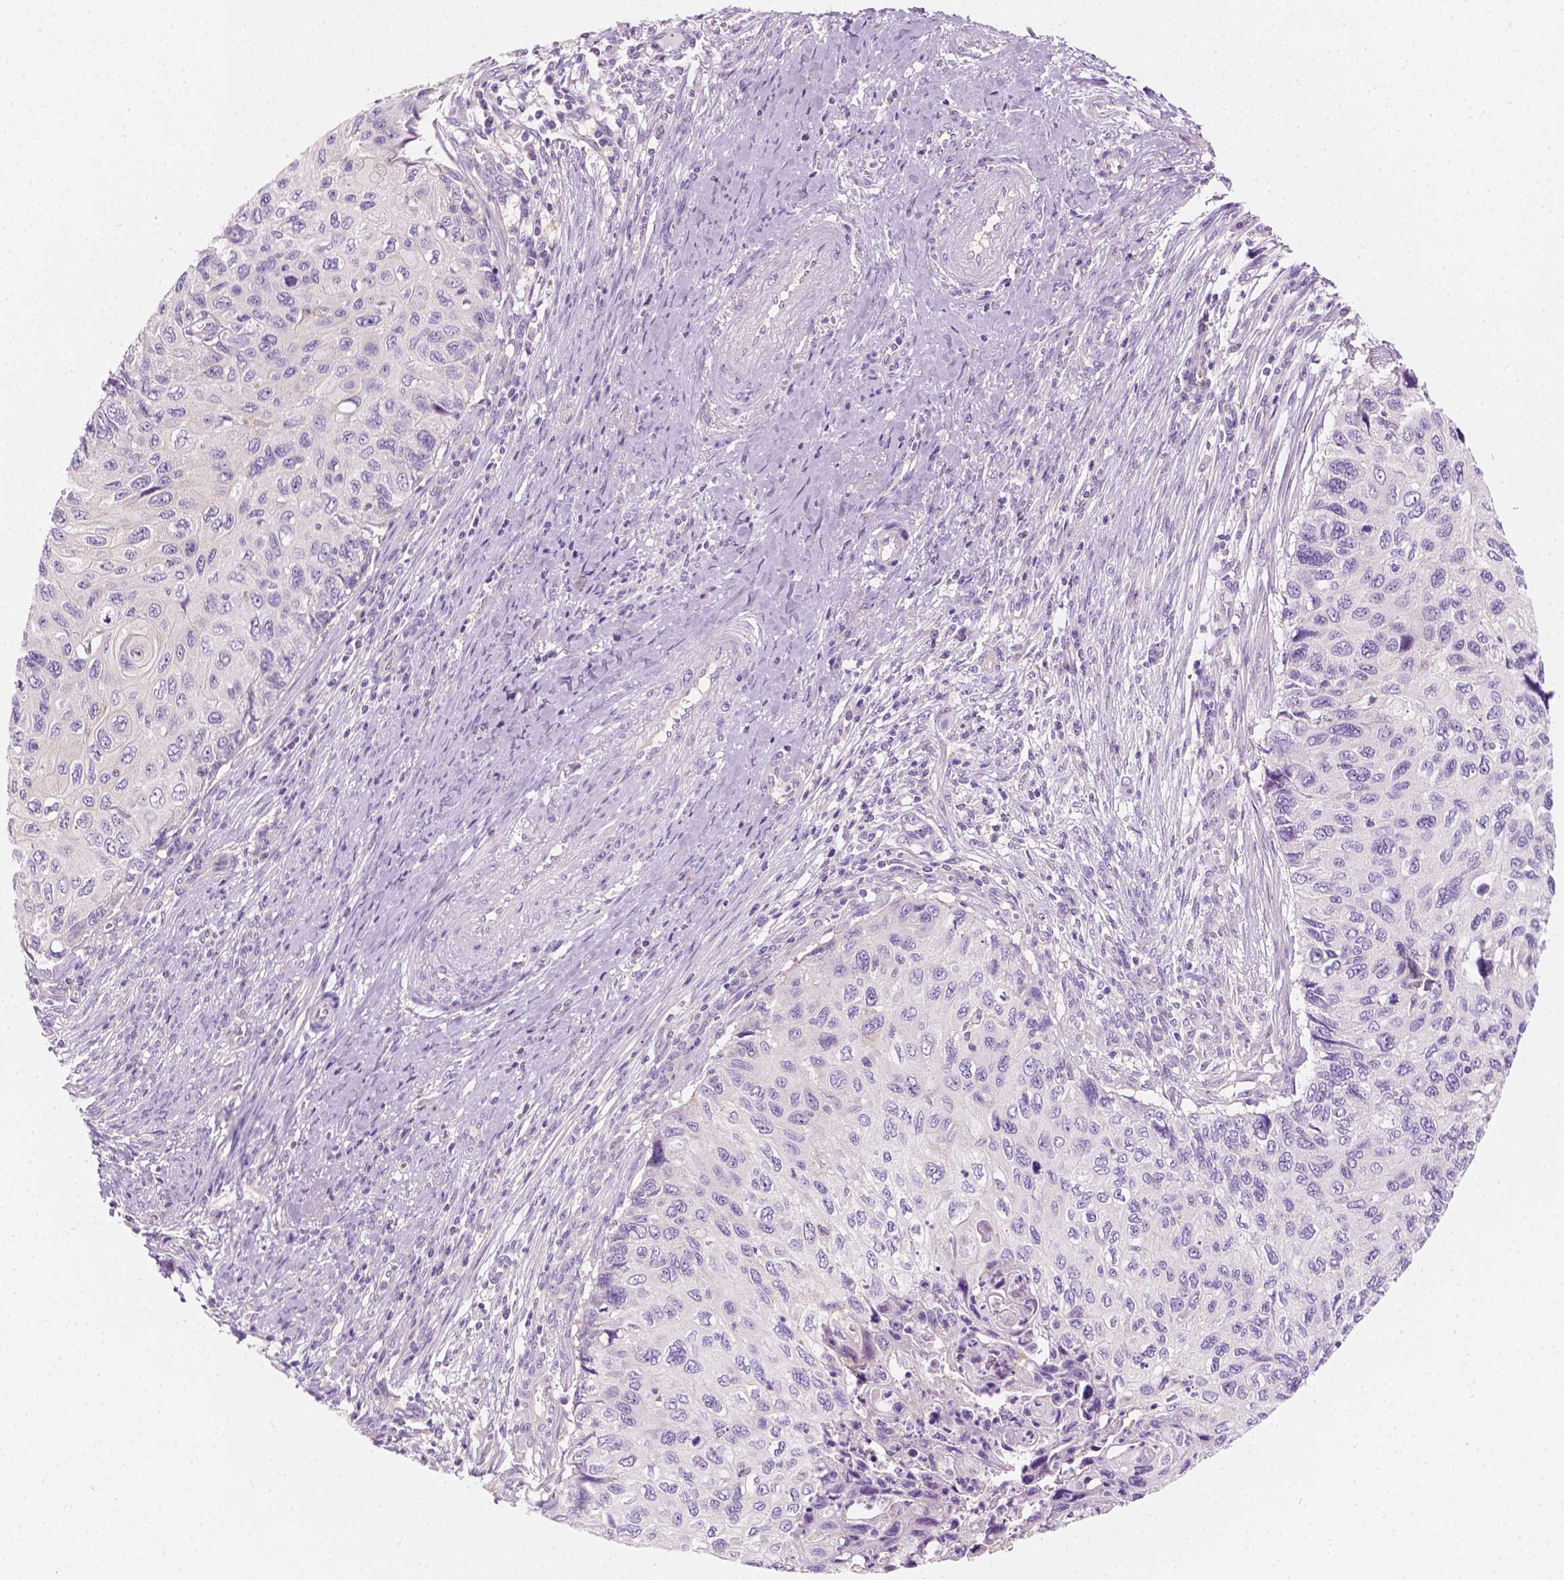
{"staining": {"intensity": "negative", "quantity": "none", "location": "none"}, "tissue": "cervical cancer", "cell_type": "Tumor cells", "image_type": "cancer", "snomed": [{"axis": "morphology", "description": "Squamous cell carcinoma, NOS"}, {"axis": "topography", "description": "Cervix"}], "caption": "The IHC image has no significant staining in tumor cells of cervical cancer tissue.", "gene": "SIRT2", "patient": {"sex": "female", "age": 70}}